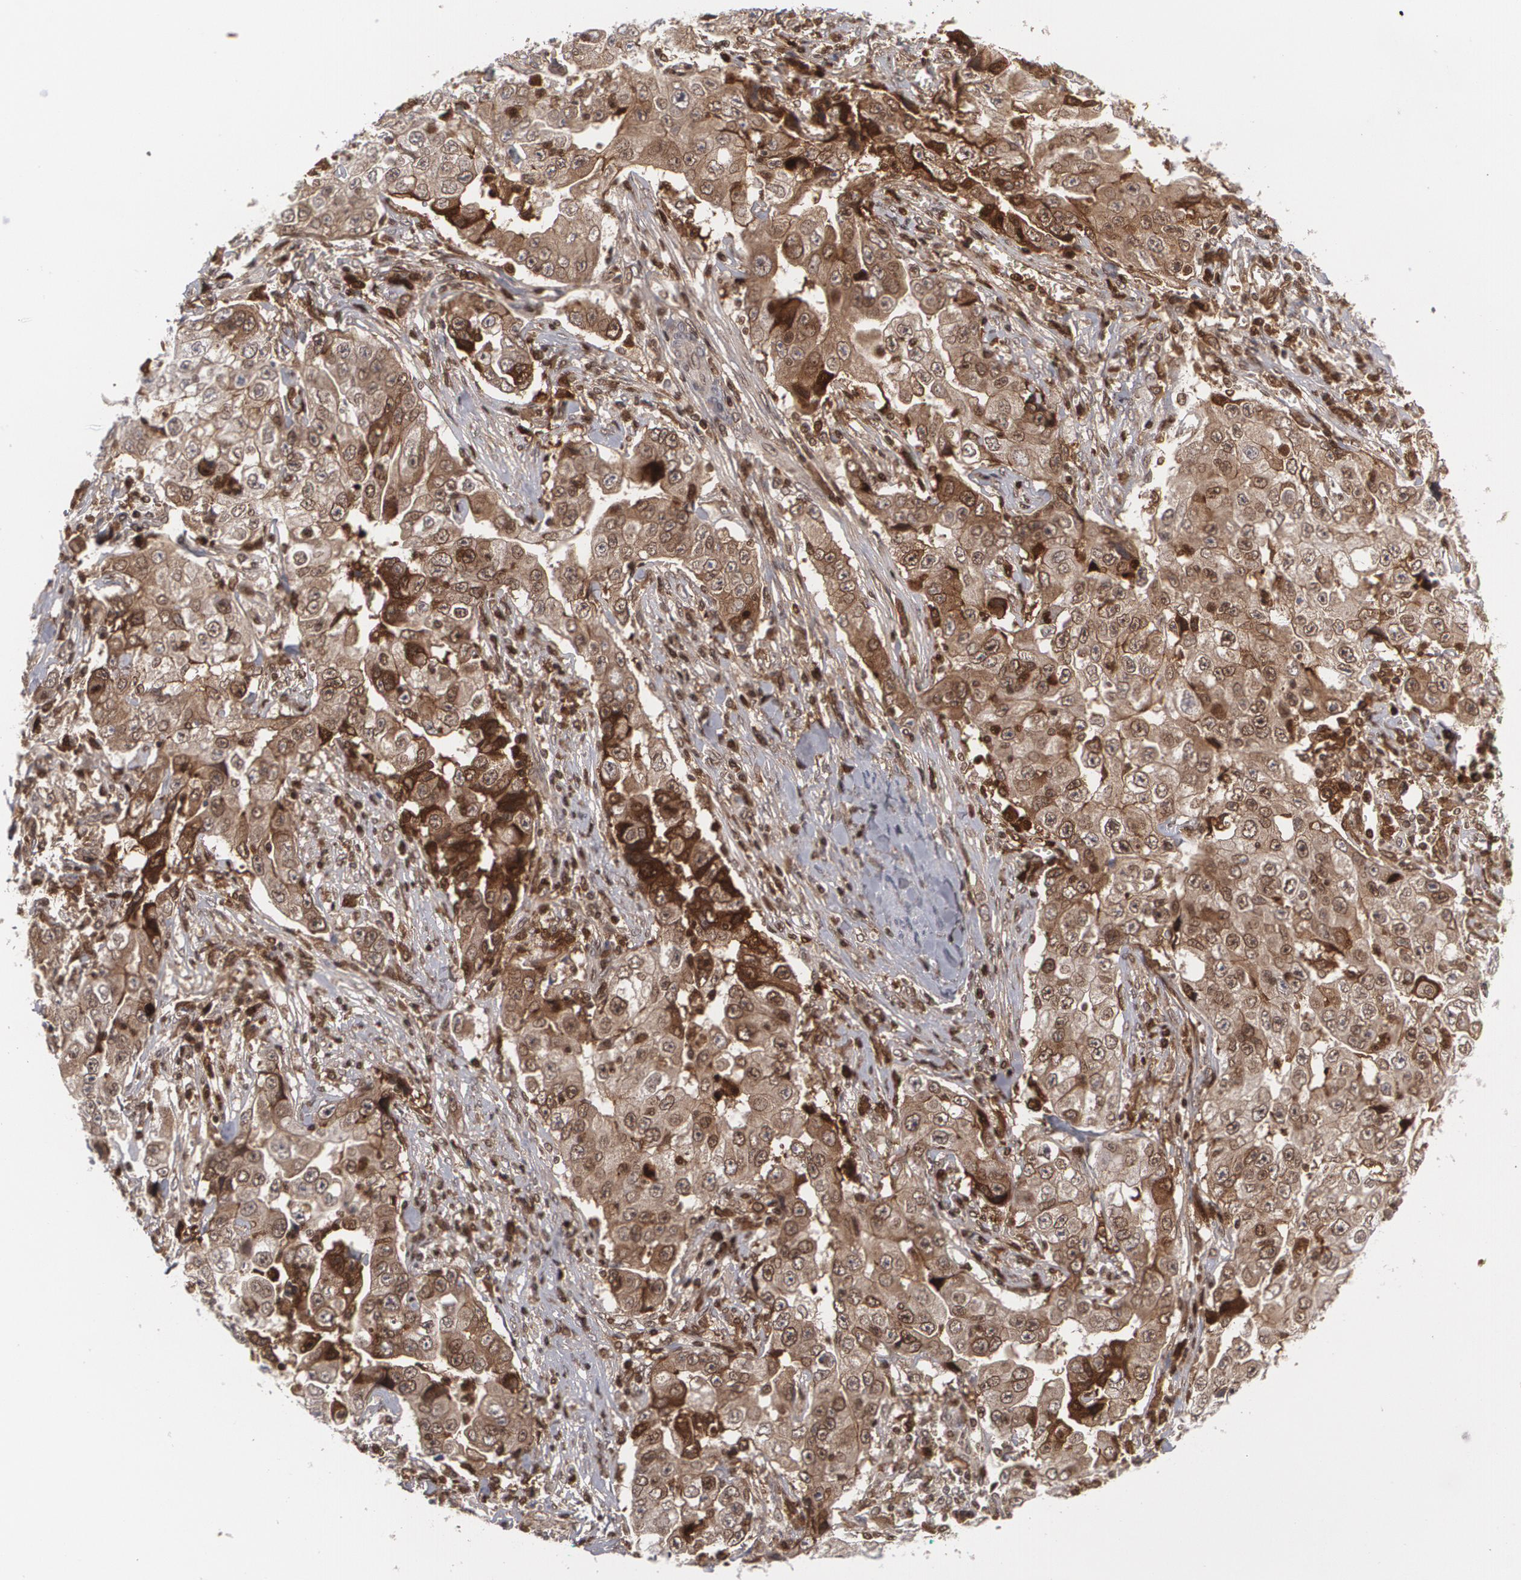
{"staining": {"intensity": "moderate", "quantity": "25%-75%", "location": "cytoplasmic/membranous,nuclear"}, "tissue": "lung cancer", "cell_type": "Tumor cells", "image_type": "cancer", "snomed": [{"axis": "morphology", "description": "Squamous cell carcinoma, NOS"}, {"axis": "topography", "description": "Lung"}], "caption": "Protein staining by immunohistochemistry exhibits moderate cytoplasmic/membranous and nuclear staining in about 25%-75% of tumor cells in lung squamous cell carcinoma.", "gene": "LRG1", "patient": {"sex": "male", "age": 64}}